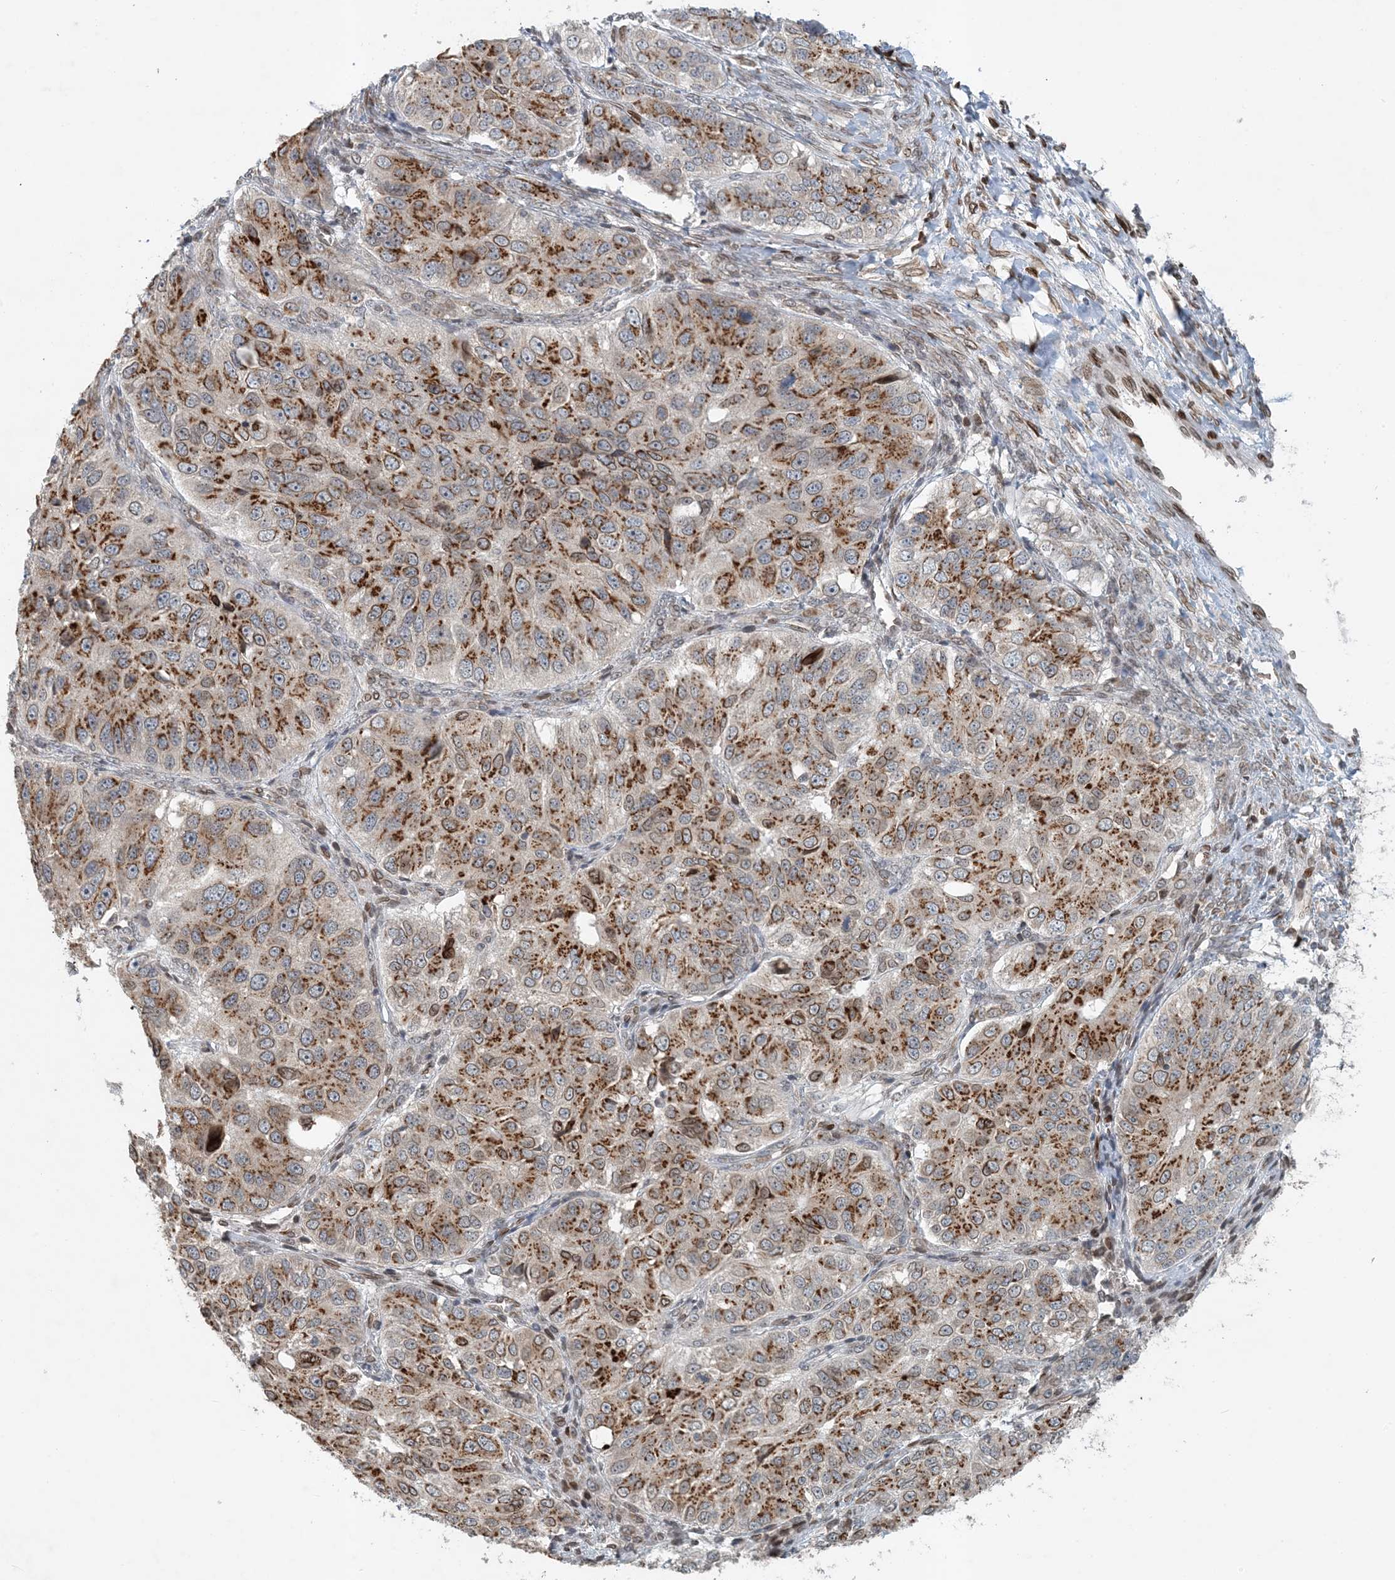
{"staining": {"intensity": "strong", "quantity": "25%-75%", "location": "cytoplasmic/membranous"}, "tissue": "ovarian cancer", "cell_type": "Tumor cells", "image_type": "cancer", "snomed": [{"axis": "morphology", "description": "Carcinoma, endometroid"}, {"axis": "topography", "description": "Ovary"}], "caption": "Protein expression analysis of human ovarian endometroid carcinoma reveals strong cytoplasmic/membranous expression in approximately 25%-75% of tumor cells.", "gene": "SLC35A2", "patient": {"sex": "female", "age": 51}}